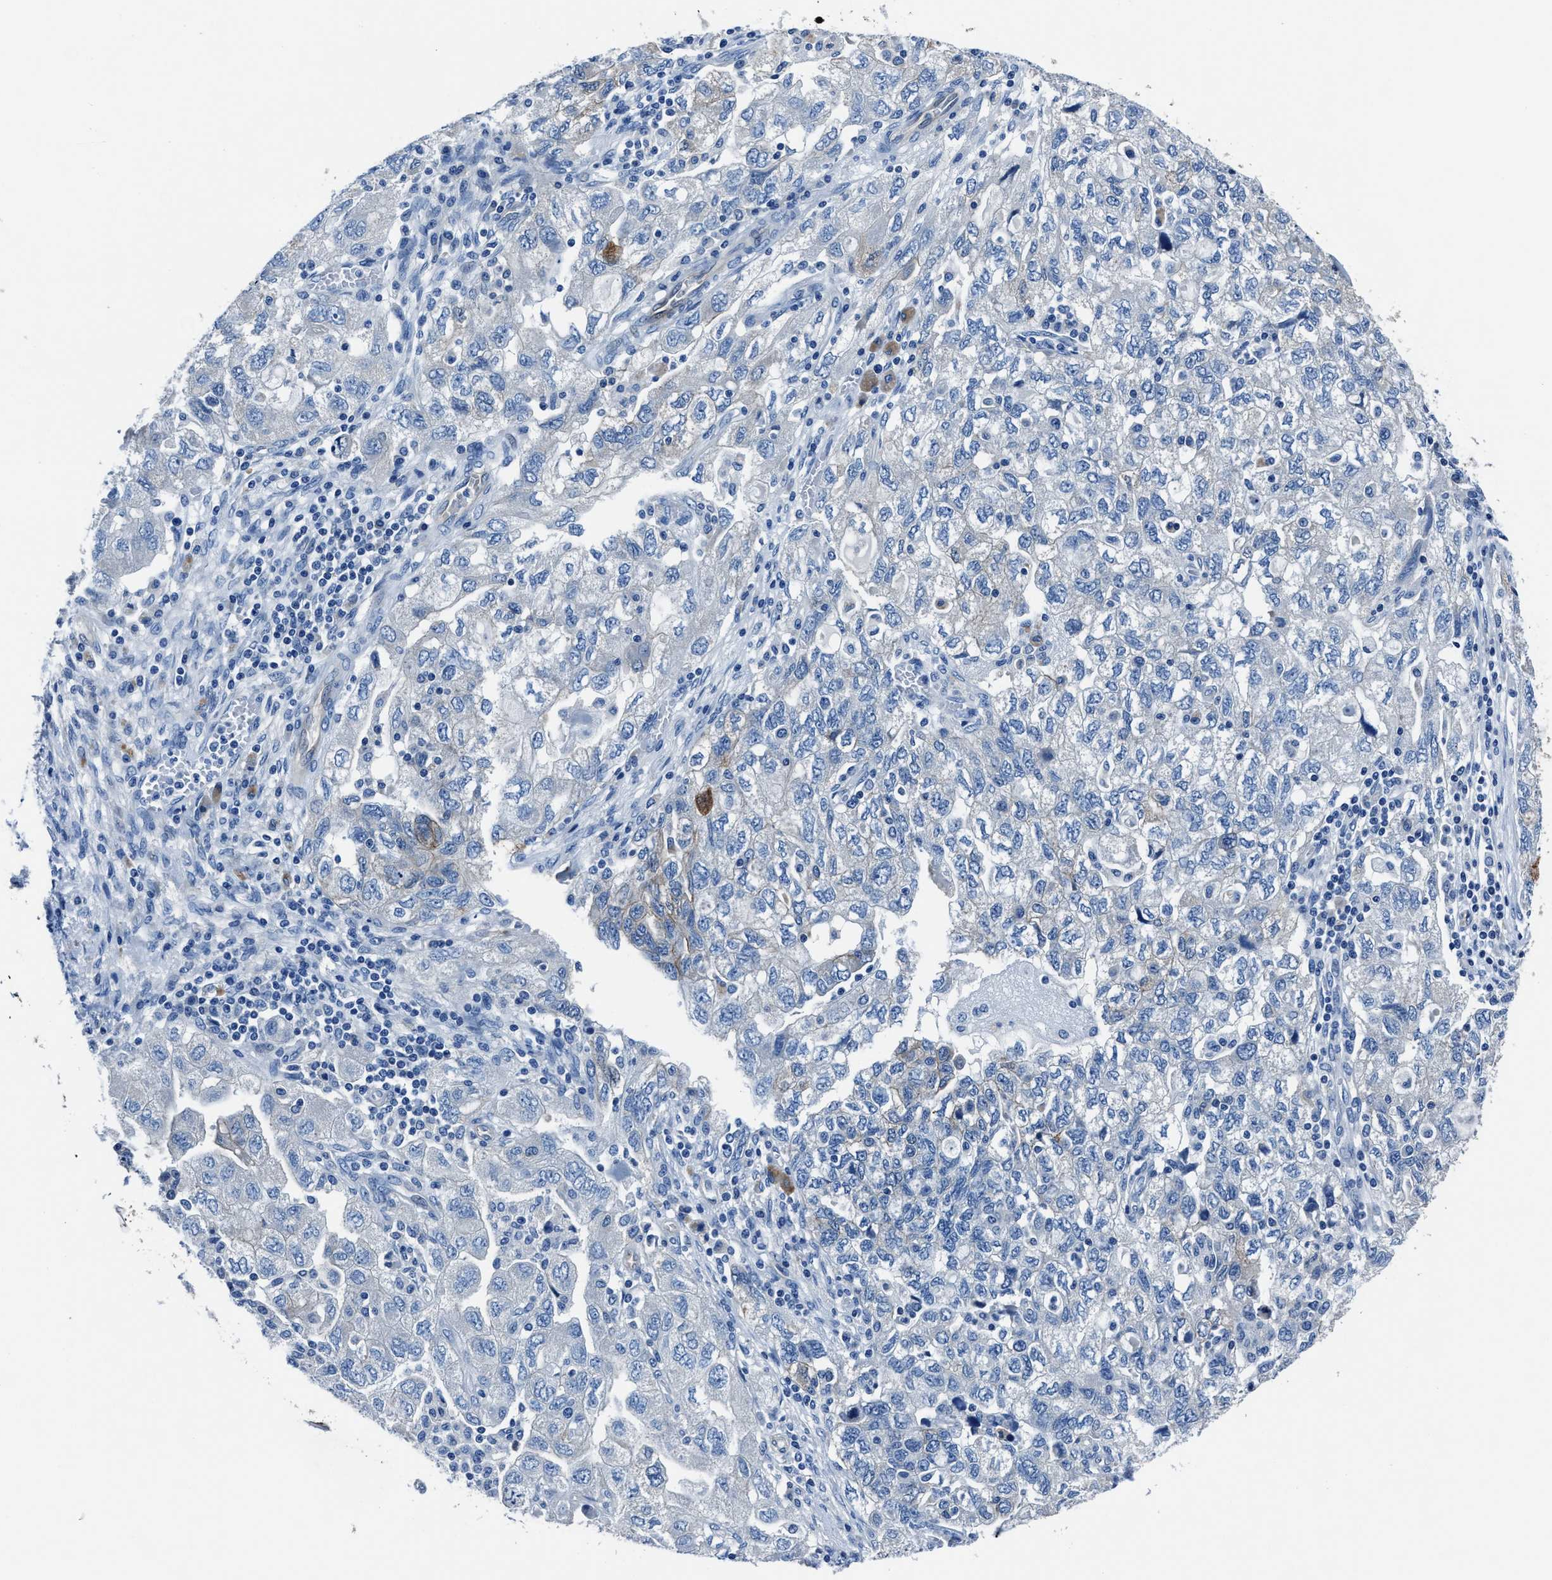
{"staining": {"intensity": "negative", "quantity": "none", "location": "none"}, "tissue": "ovarian cancer", "cell_type": "Tumor cells", "image_type": "cancer", "snomed": [{"axis": "morphology", "description": "Carcinoma, NOS"}, {"axis": "morphology", "description": "Cystadenocarcinoma, serous, NOS"}, {"axis": "topography", "description": "Ovary"}], "caption": "Human ovarian cancer (carcinoma) stained for a protein using IHC reveals no positivity in tumor cells.", "gene": "LMO7", "patient": {"sex": "female", "age": 69}}